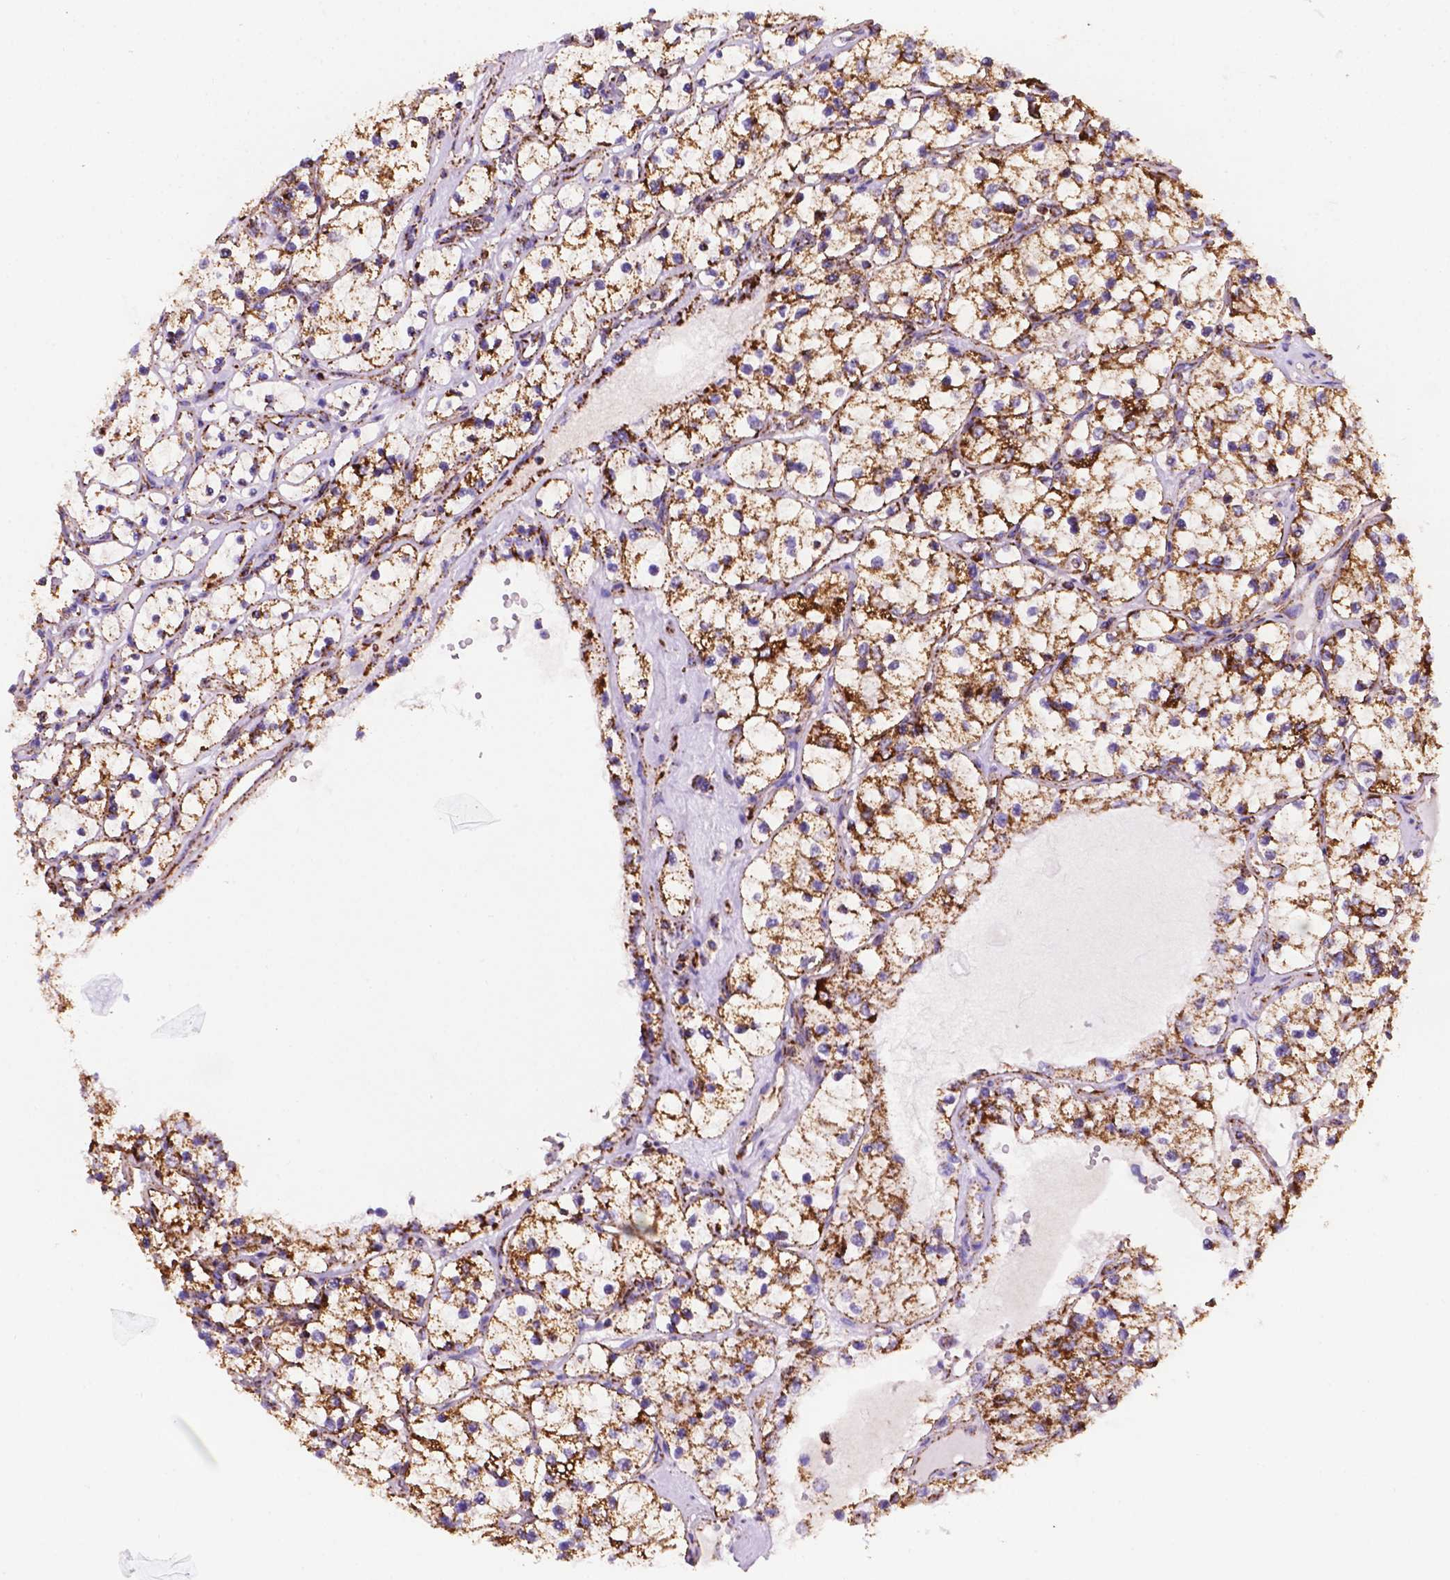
{"staining": {"intensity": "strong", "quantity": ">75%", "location": "cytoplasmic/membranous"}, "tissue": "renal cancer", "cell_type": "Tumor cells", "image_type": "cancer", "snomed": [{"axis": "morphology", "description": "Adenocarcinoma, NOS"}, {"axis": "topography", "description": "Kidney"}], "caption": "Protein expression analysis of human adenocarcinoma (renal) reveals strong cytoplasmic/membranous expression in about >75% of tumor cells.", "gene": "HSPD1", "patient": {"sex": "female", "age": 69}}